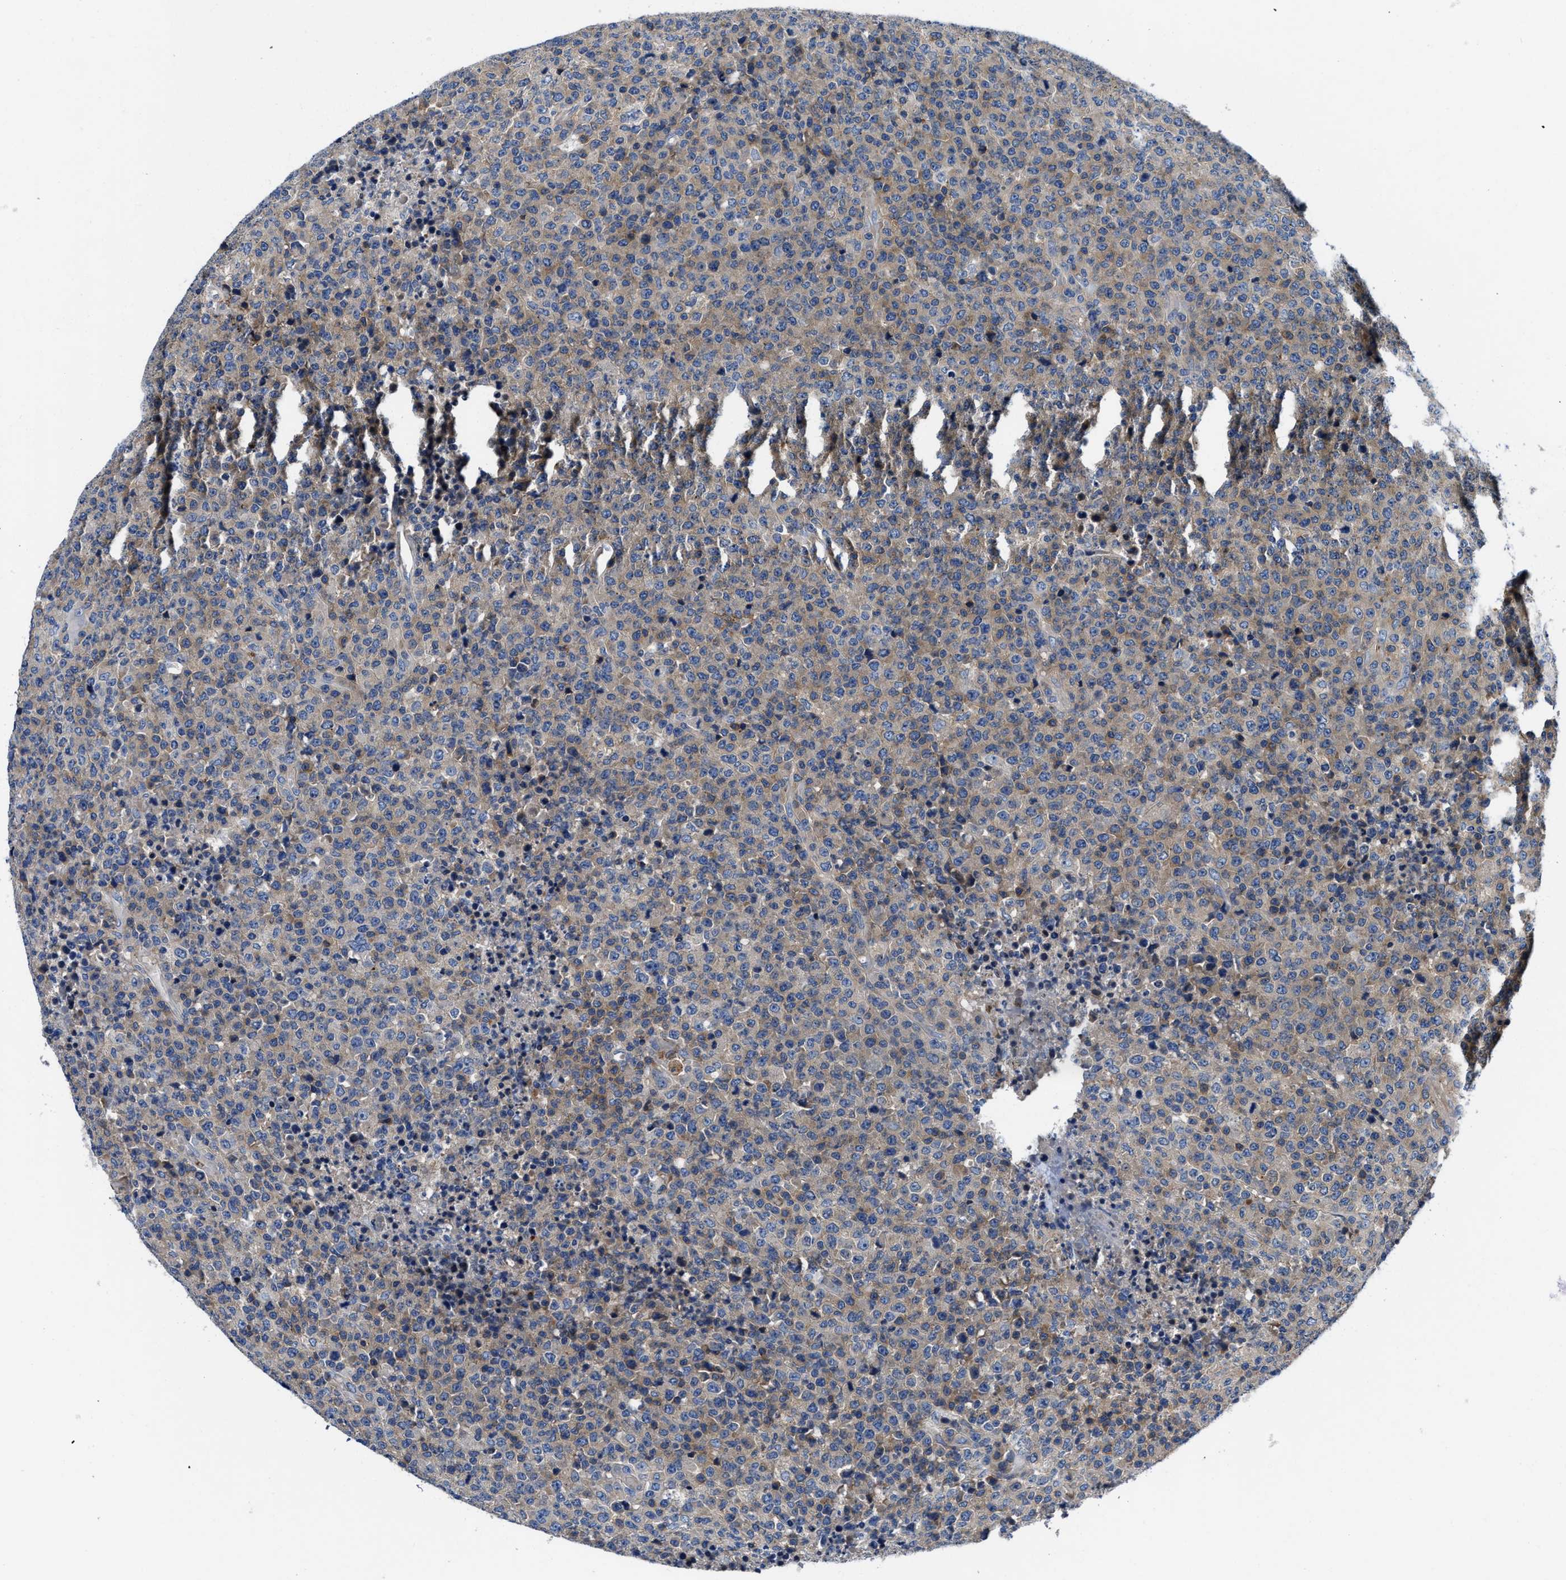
{"staining": {"intensity": "weak", "quantity": "<25%", "location": "cytoplasmic/membranous"}, "tissue": "lymphoma", "cell_type": "Tumor cells", "image_type": "cancer", "snomed": [{"axis": "morphology", "description": "Malignant lymphoma, non-Hodgkin's type, High grade"}, {"axis": "topography", "description": "Lymph node"}], "caption": "Lymphoma was stained to show a protein in brown. There is no significant positivity in tumor cells.", "gene": "PHLPP1", "patient": {"sex": "male", "age": 13}}